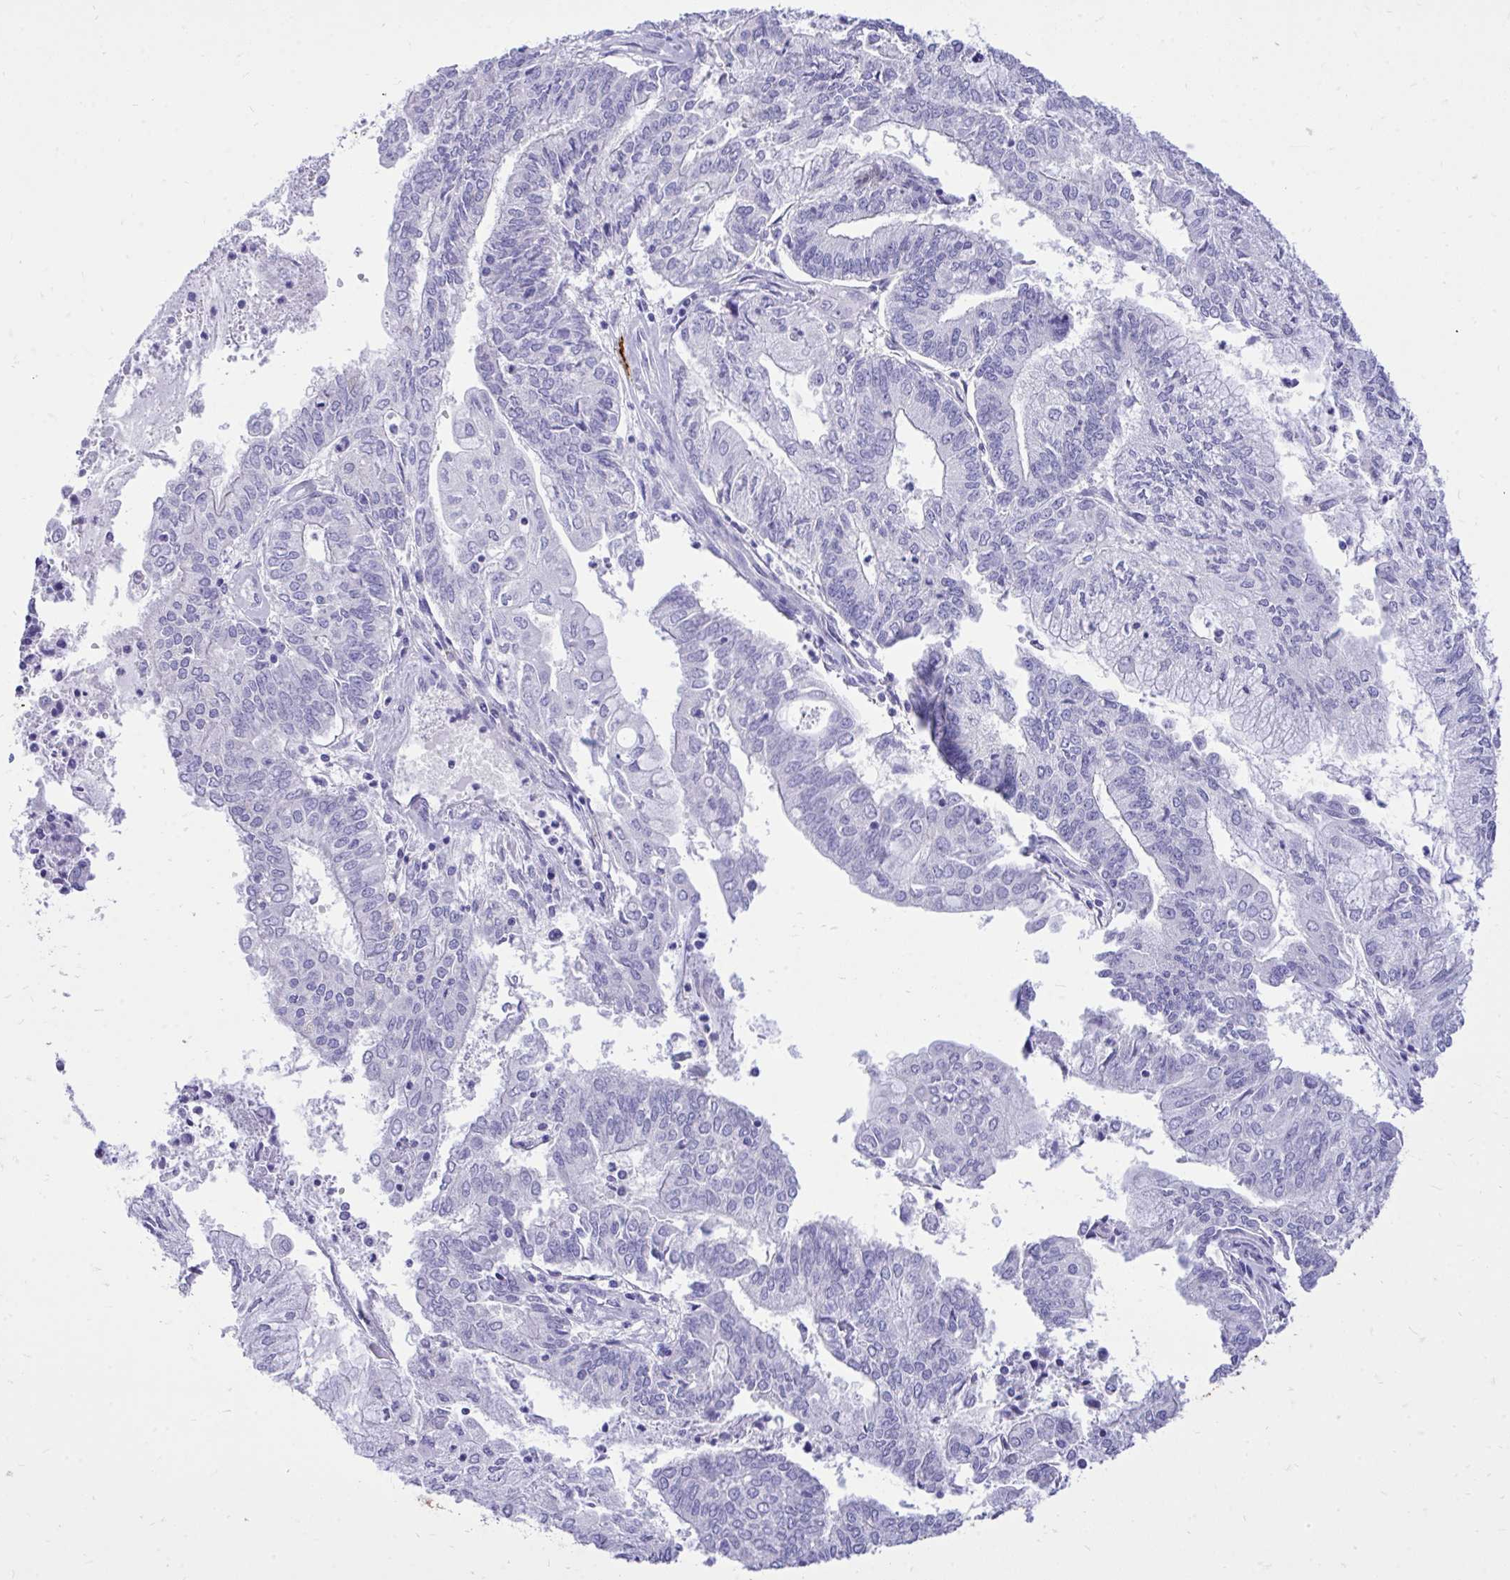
{"staining": {"intensity": "negative", "quantity": "none", "location": "none"}, "tissue": "endometrial cancer", "cell_type": "Tumor cells", "image_type": "cancer", "snomed": [{"axis": "morphology", "description": "Adenocarcinoma, NOS"}, {"axis": "topography", "description": "Endometrium"}], "caption": "High magnification brightfield microscopy of adenocarcinoma (endometrial) stained with DAB (3,3'-diaminobenzidine) (brown) and counterstained with hematoxylin (blue): tumor cells show no significant staining.", "gene": "MON1A", "patient": {"sex": "female", "age": 61}}